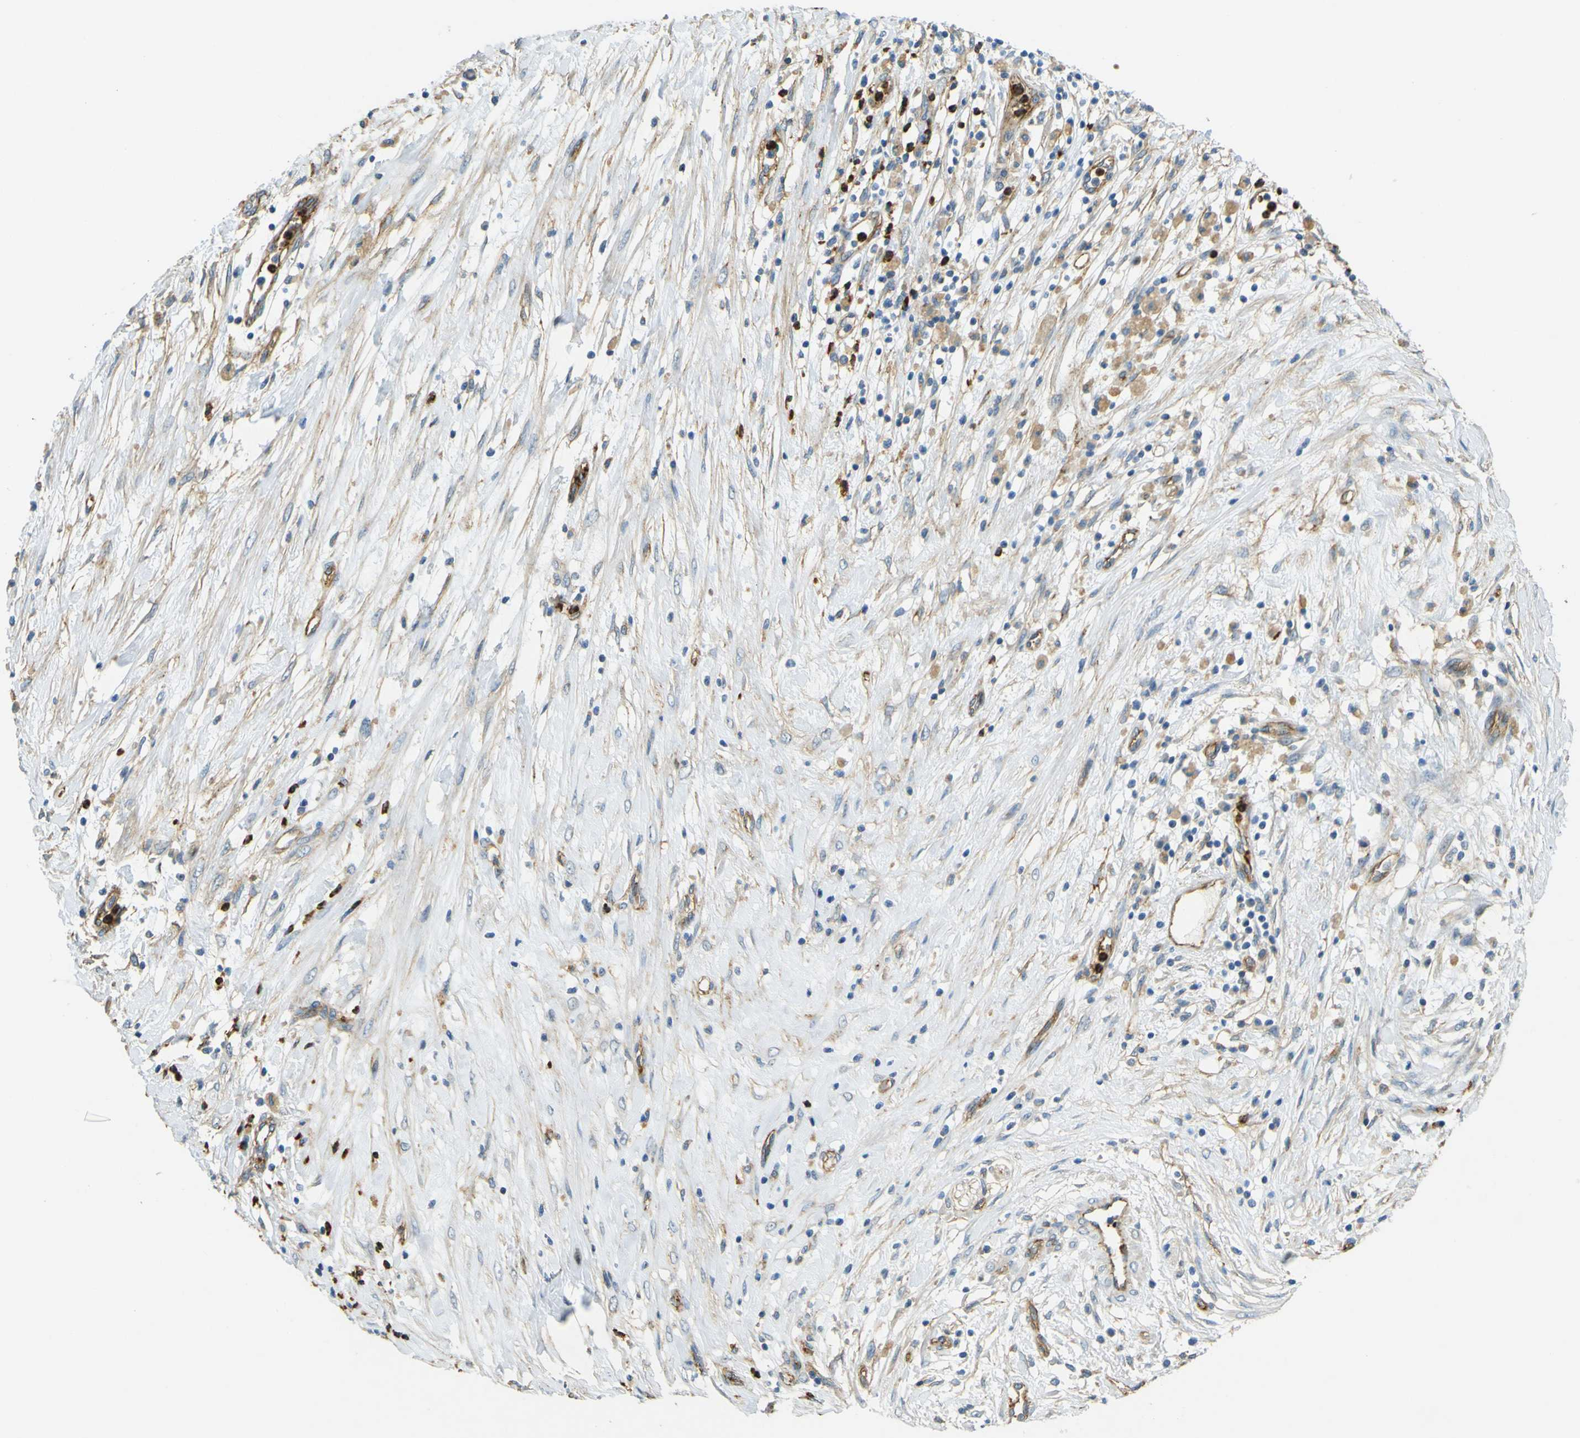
{"staining": {"intensity": "negative", "quantity": "none", "location": "none"}, "tissue": "pancreatic cancer", "cell_type": "Tumor cells", "image_type": "cancer", "snomed": [{"axis": "morphology", "description": "Adenocarcinoma, NOS"}, {"axis": "topography", "description": "Pancreas"}], "caption": "This micrograph is of pancreatic cancer (adenocarcinoma) stained with IHC to label a protein in brown with the nuclei are counter-stained blue. There is no staining in tumor cells.", "gene": "PLXDC1", "patient": {"sex": "female", "age": 75}}